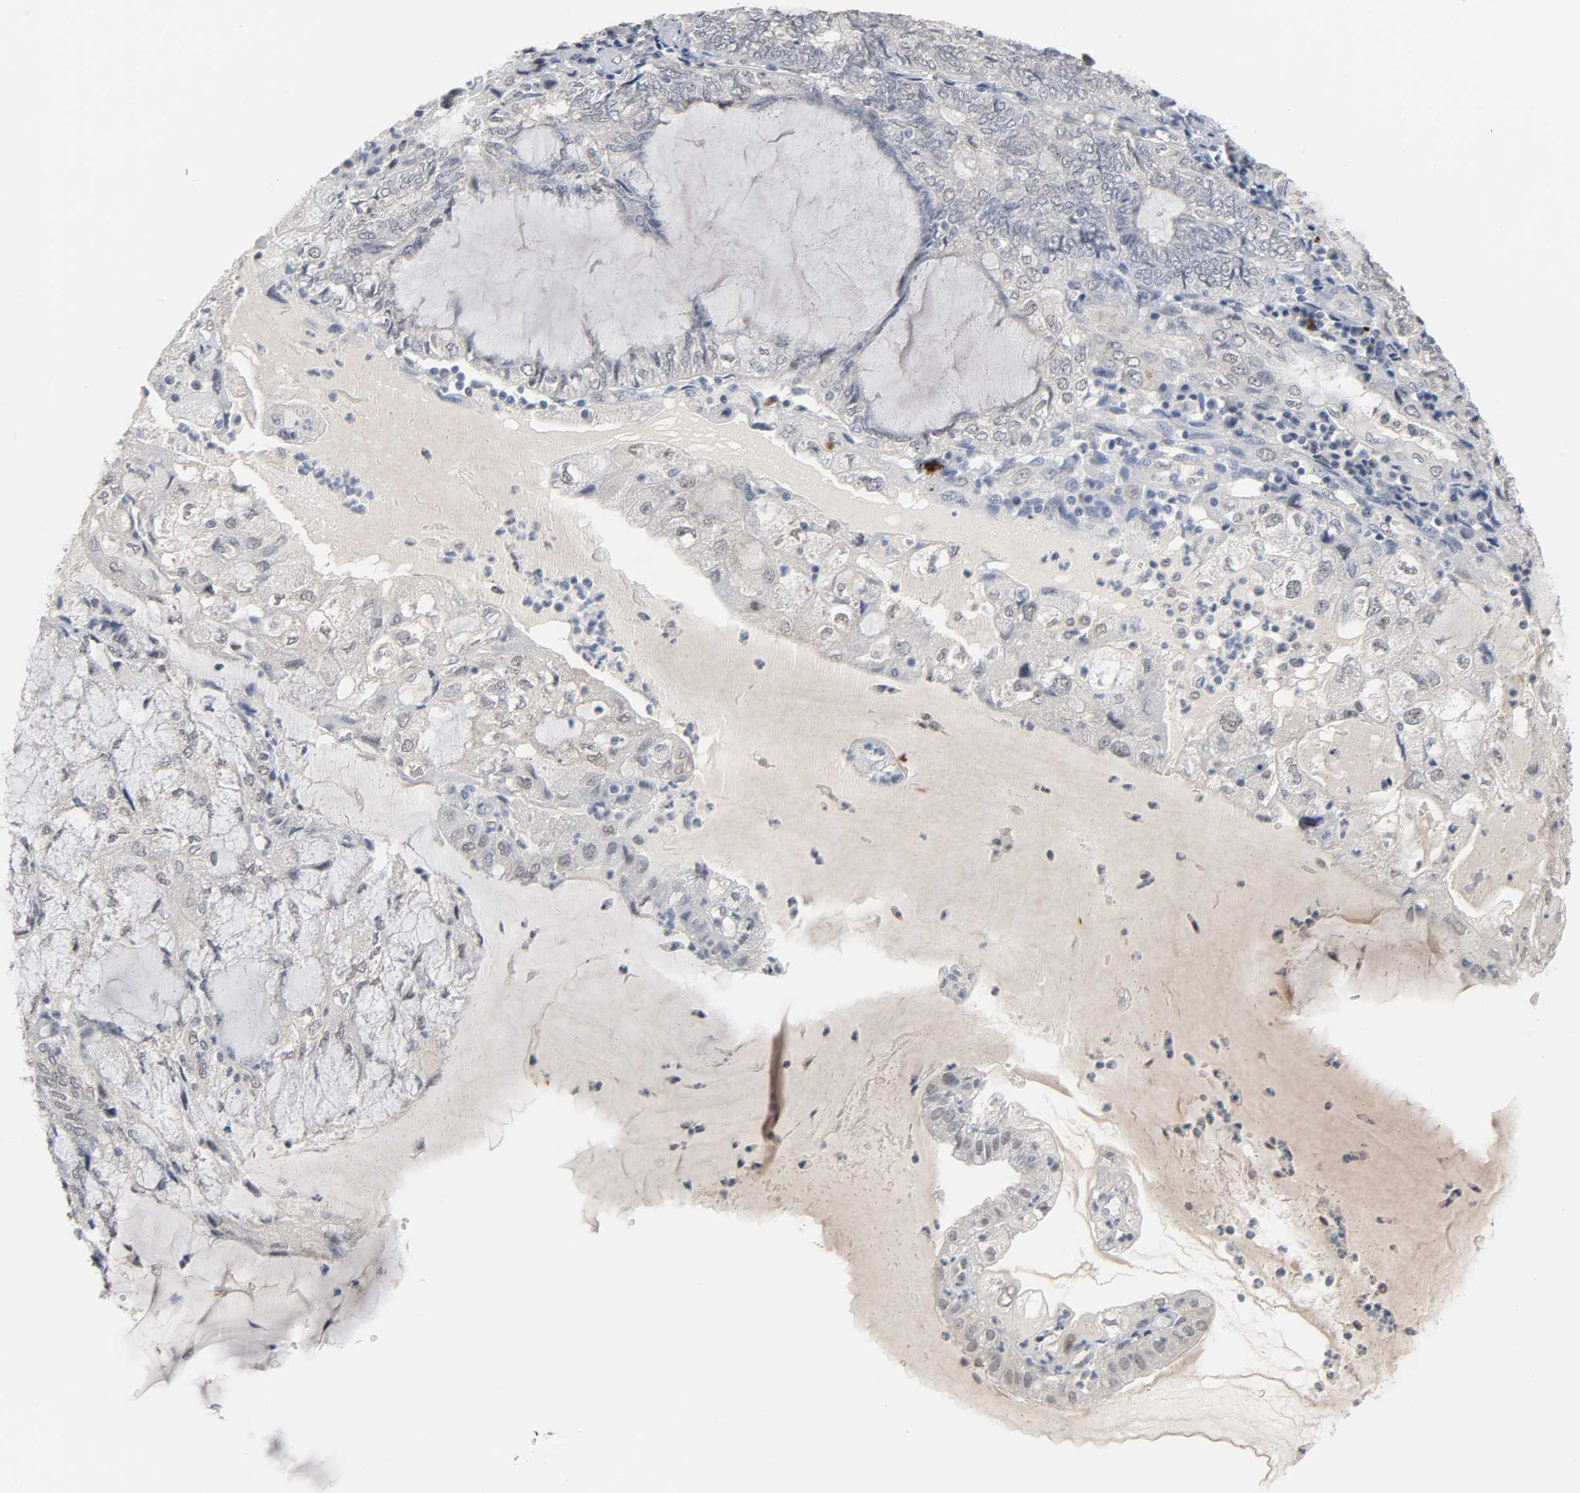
{"staining": {"intensity": "negative", "quantity": "none", "location": "none"}, "tissue": "endometrial cancer", "cell_type": "Tumor cells", "image_type": "cancer", "snomed": [{"axis": "morphology", "description": "Adenocarcinoma, NOS"}, {"axis": "topography", "description": "Endometrium"}], "caption": "Micrograph shows no significant protein staining in tumor cells of endometrial cancer.", "gene": "ACSS2", "patient": {"sex": "female", "age": 81}}